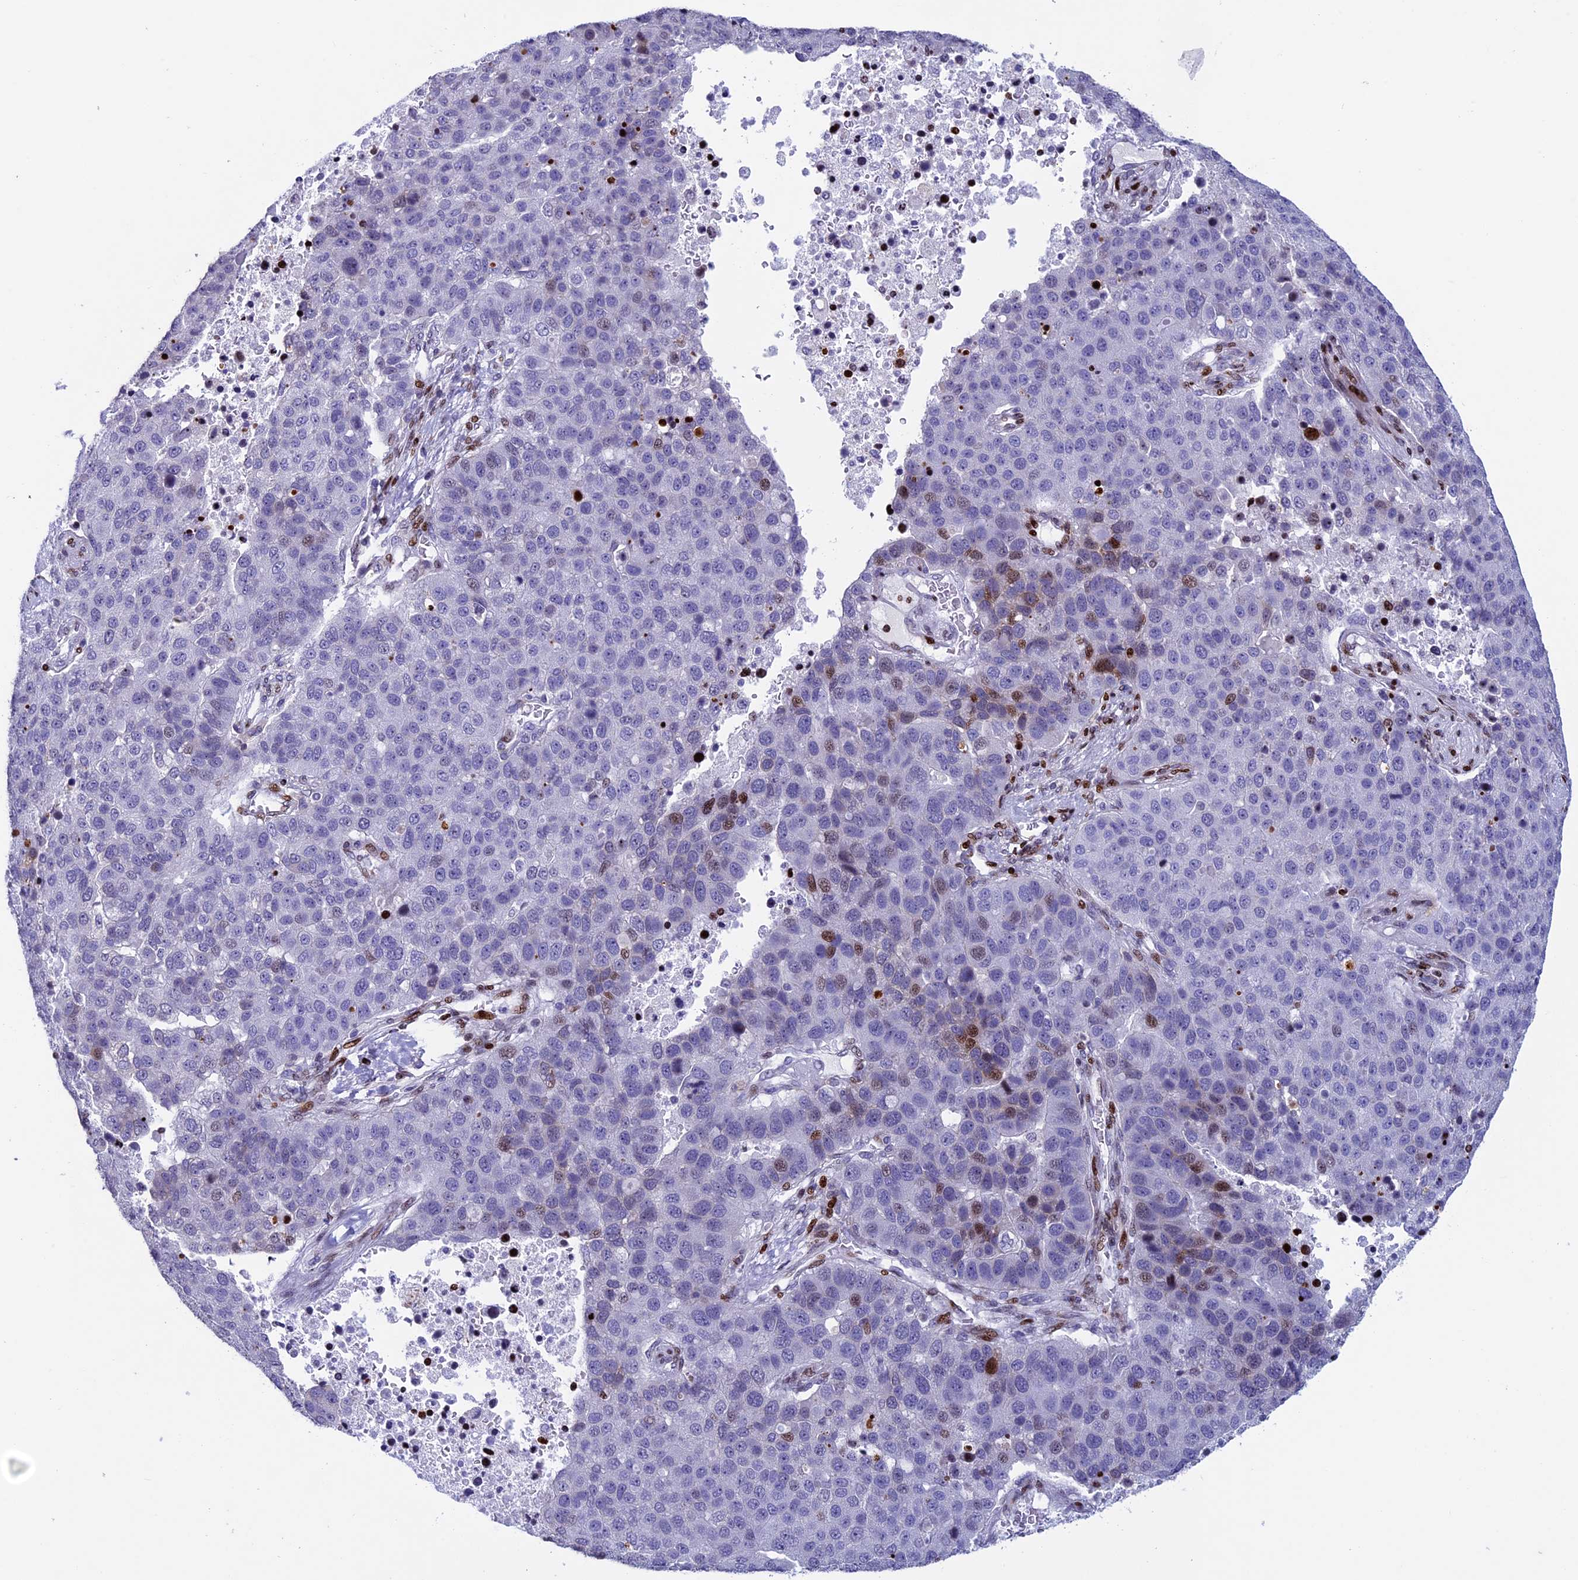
{"staining": {"intensity": "moderate", "quantity": "<25%", "location": "nuclear"}, "tissue": "pancreatic cancer", "cell_type": "Tumor cells", "image_type": "cancer", "snomed": [{"axis": "morphology", "description": "Adenocarcinoma, NOS"}, {"axis": "topography", "description": "Pancreas"}], "caption": "A high-resolution image shows immunohistochemistry staining of pancreatic cancer, which shows moderate nuclear positivity in about <25% of tumor cells.", "gene": "BTBD3", "patient": {"sex": "female", "age": 61}}